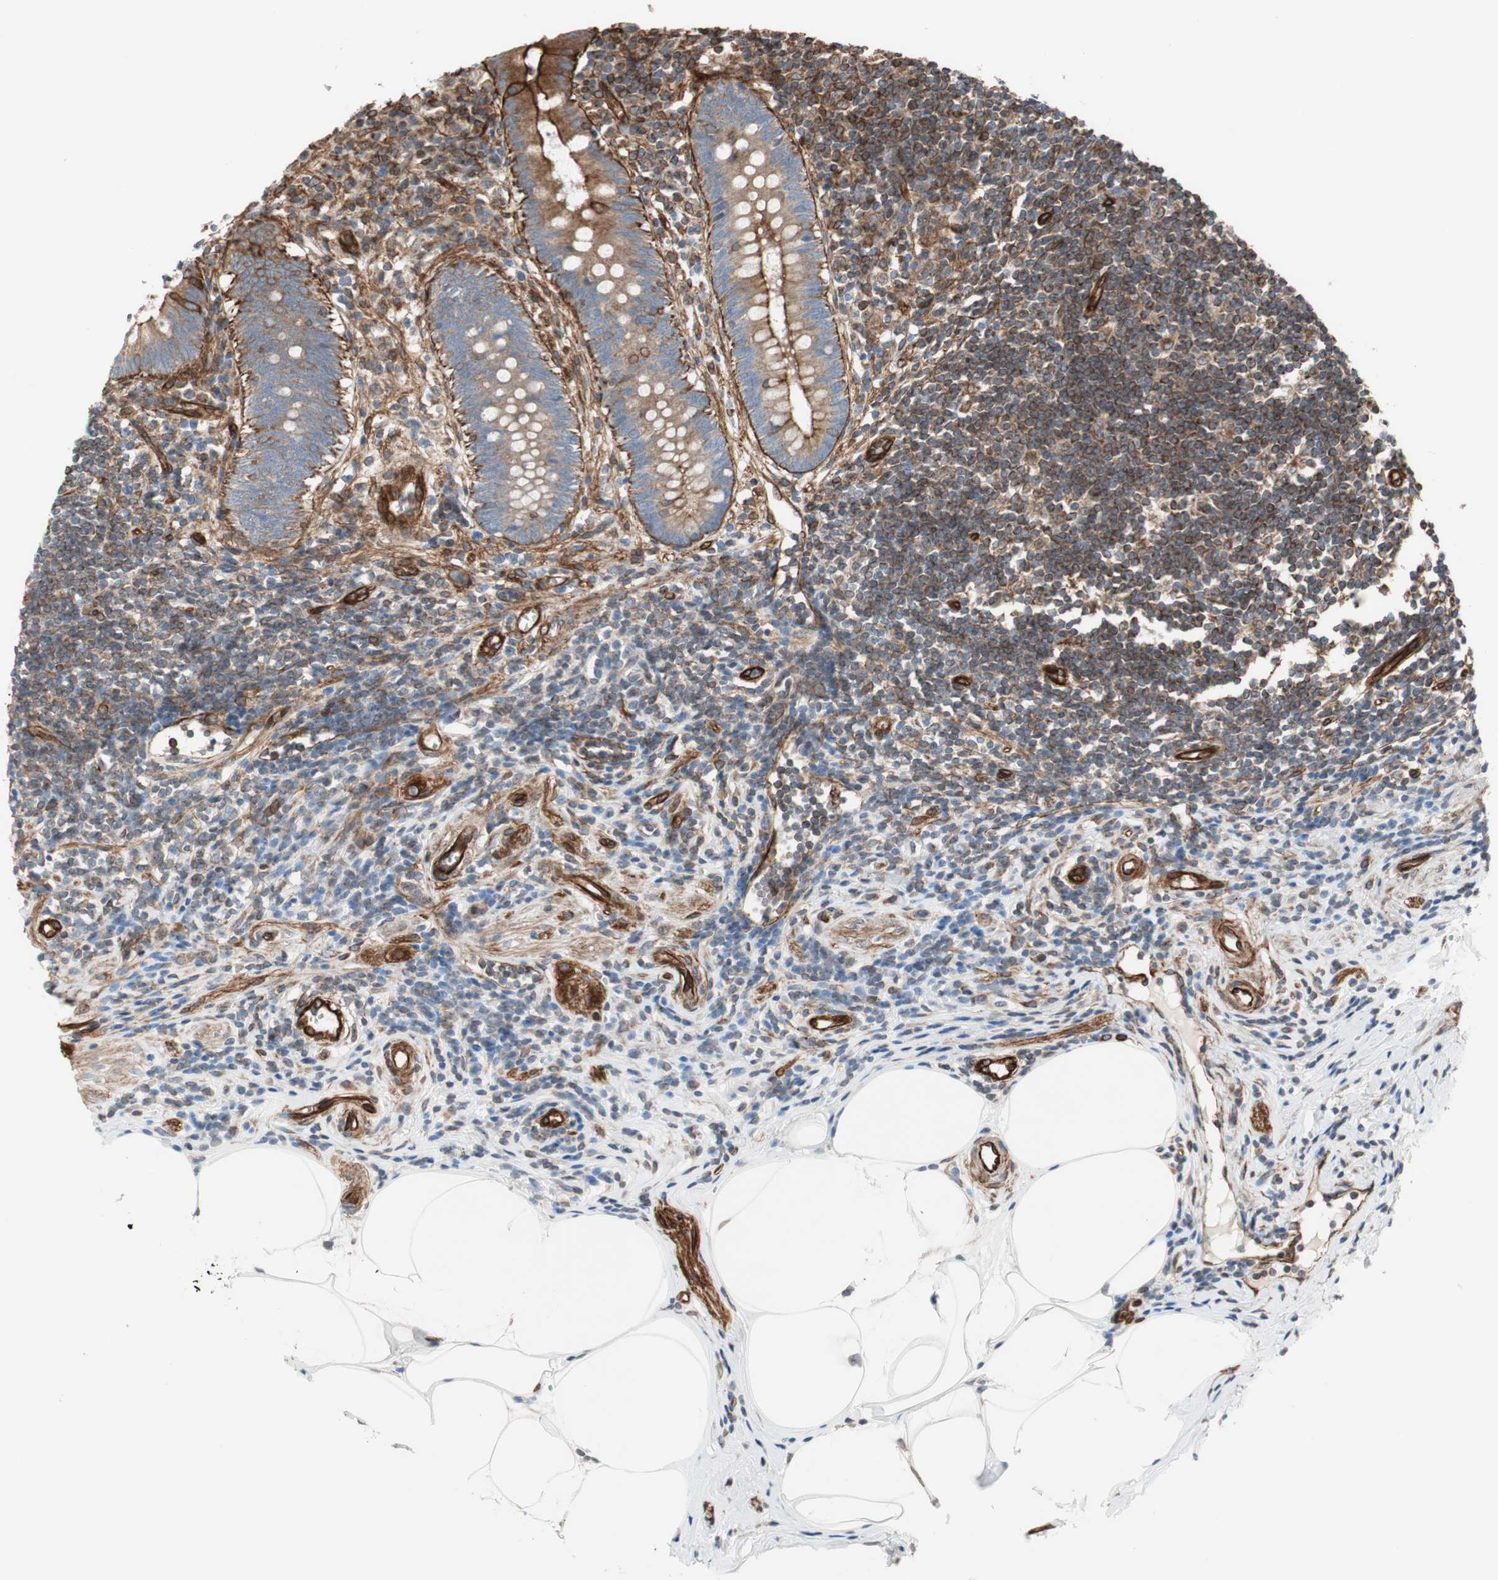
{"staining": {"intensity": "strong", "quantity": ">75%", "location": "cytoplasmic/membranous"}, "tissue": "appendix", "cell_type": "Glandular cells", "image_type": "normal", "snomed": [{"axis": "morphology", "description": "Normal tissue, NOS"}, {"axis": "topography", "description": "Appendix"}], "caption": "IHC staining of unremarkable appendix, which demonstrates high levels of strong cytoplasmic/membranous expression in about >75% of glandular cells indicating strong cytoplasmic/membranous protein staining. The staining was performed using DAB (brown) for protein detection and nuclei were counterstained in hematoxylin (blue).", "gene": "TCTA", "patient": {"sex": "female", "age": 50}}